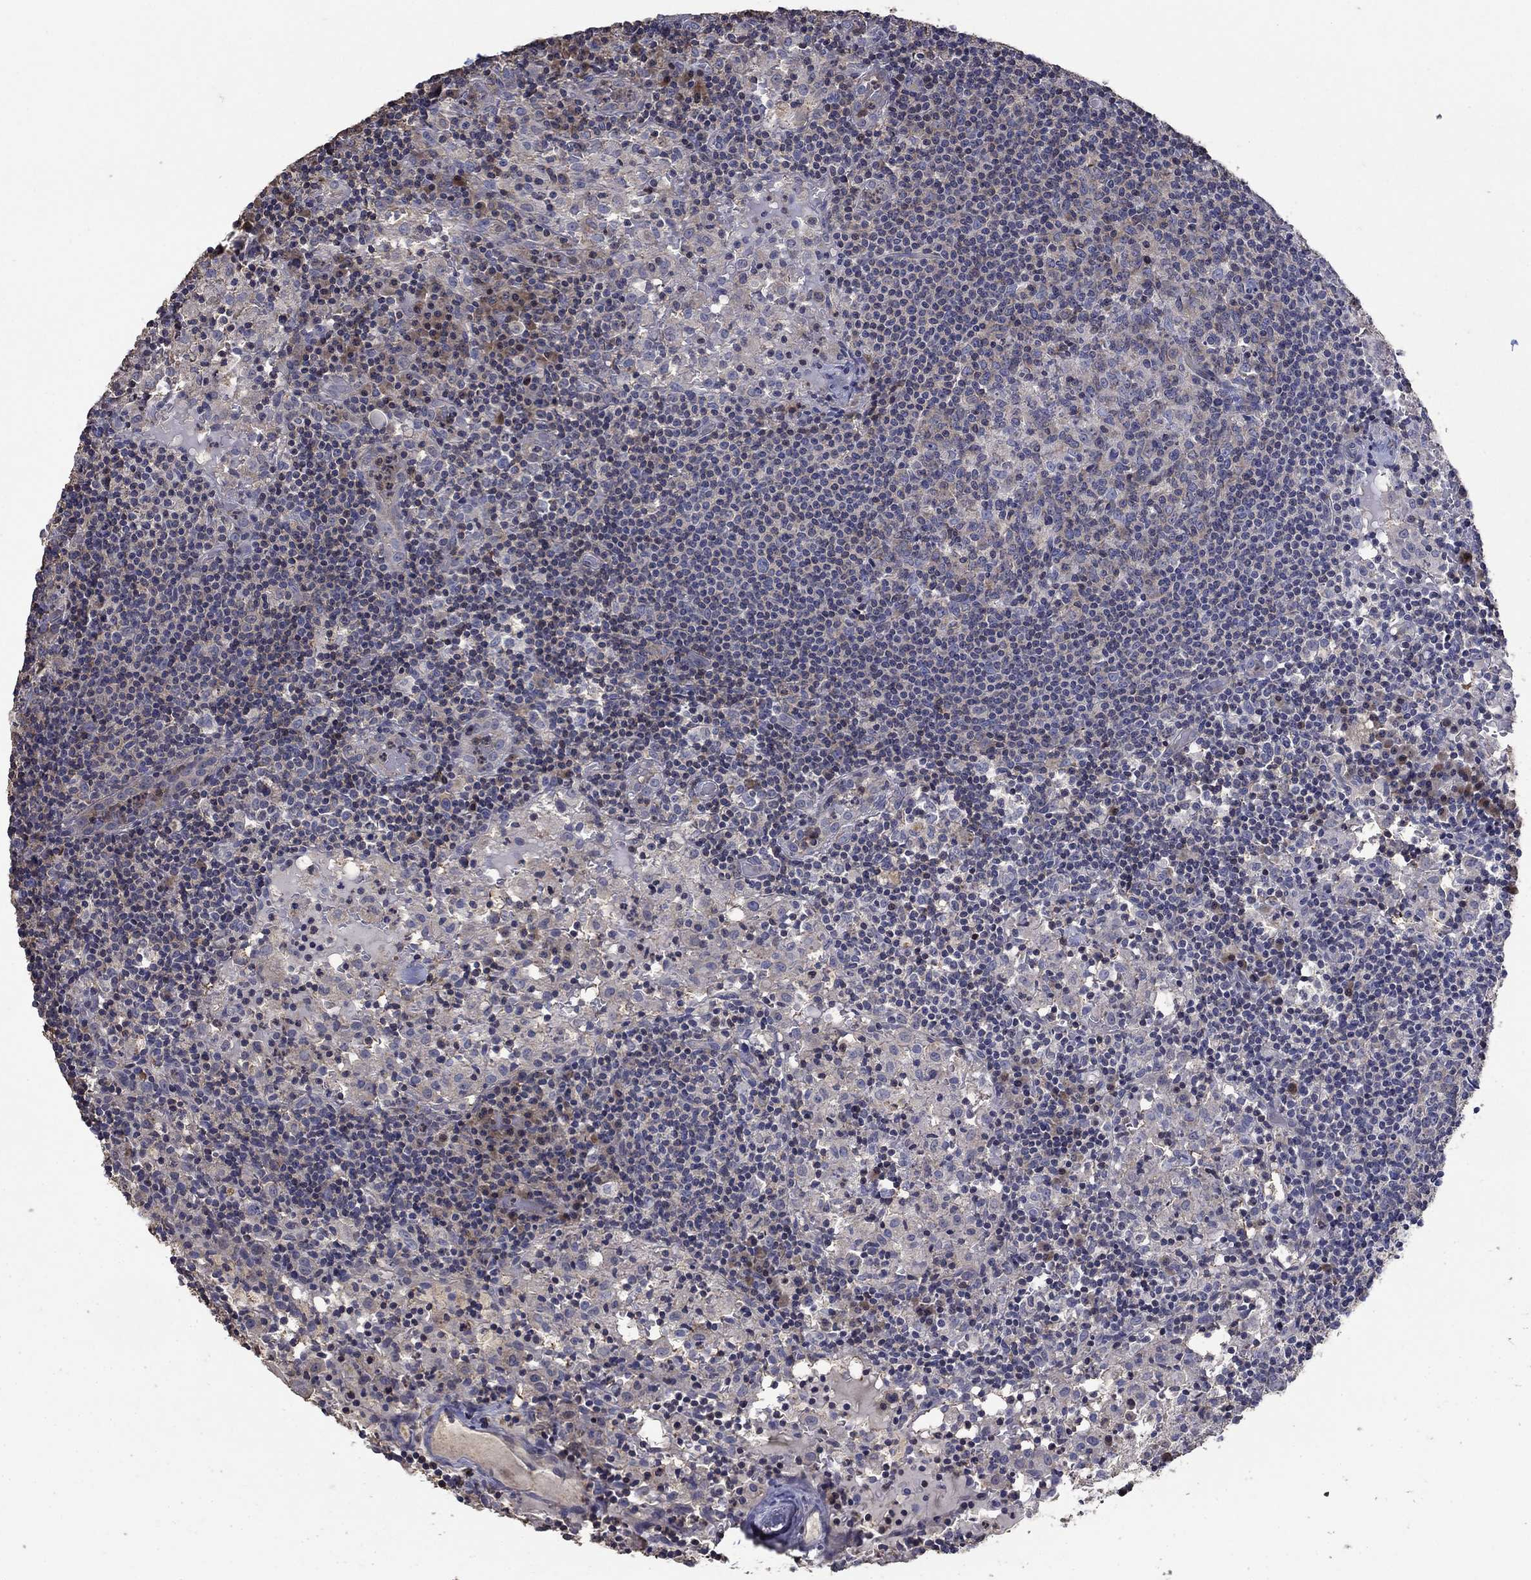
{"staining": {"intensity": "negative", "quantity": "none", "location": "none"}, "tissue": "lymph node", "cell_type": "Non-germinal center cells", "image_type": "normal", "snomed": [{"axis": "morphology", "description": "Normal tissue, NOS"}, {"axis": "topography", "description": "Lymph node"}], "caption": "IHC histopathology image of normal lymph node stained for a protein (brown), which exhibits no positivity in non-germinal center cells.", "gene": "DVL1", "patient": {"sex": "male", "age": 62}}